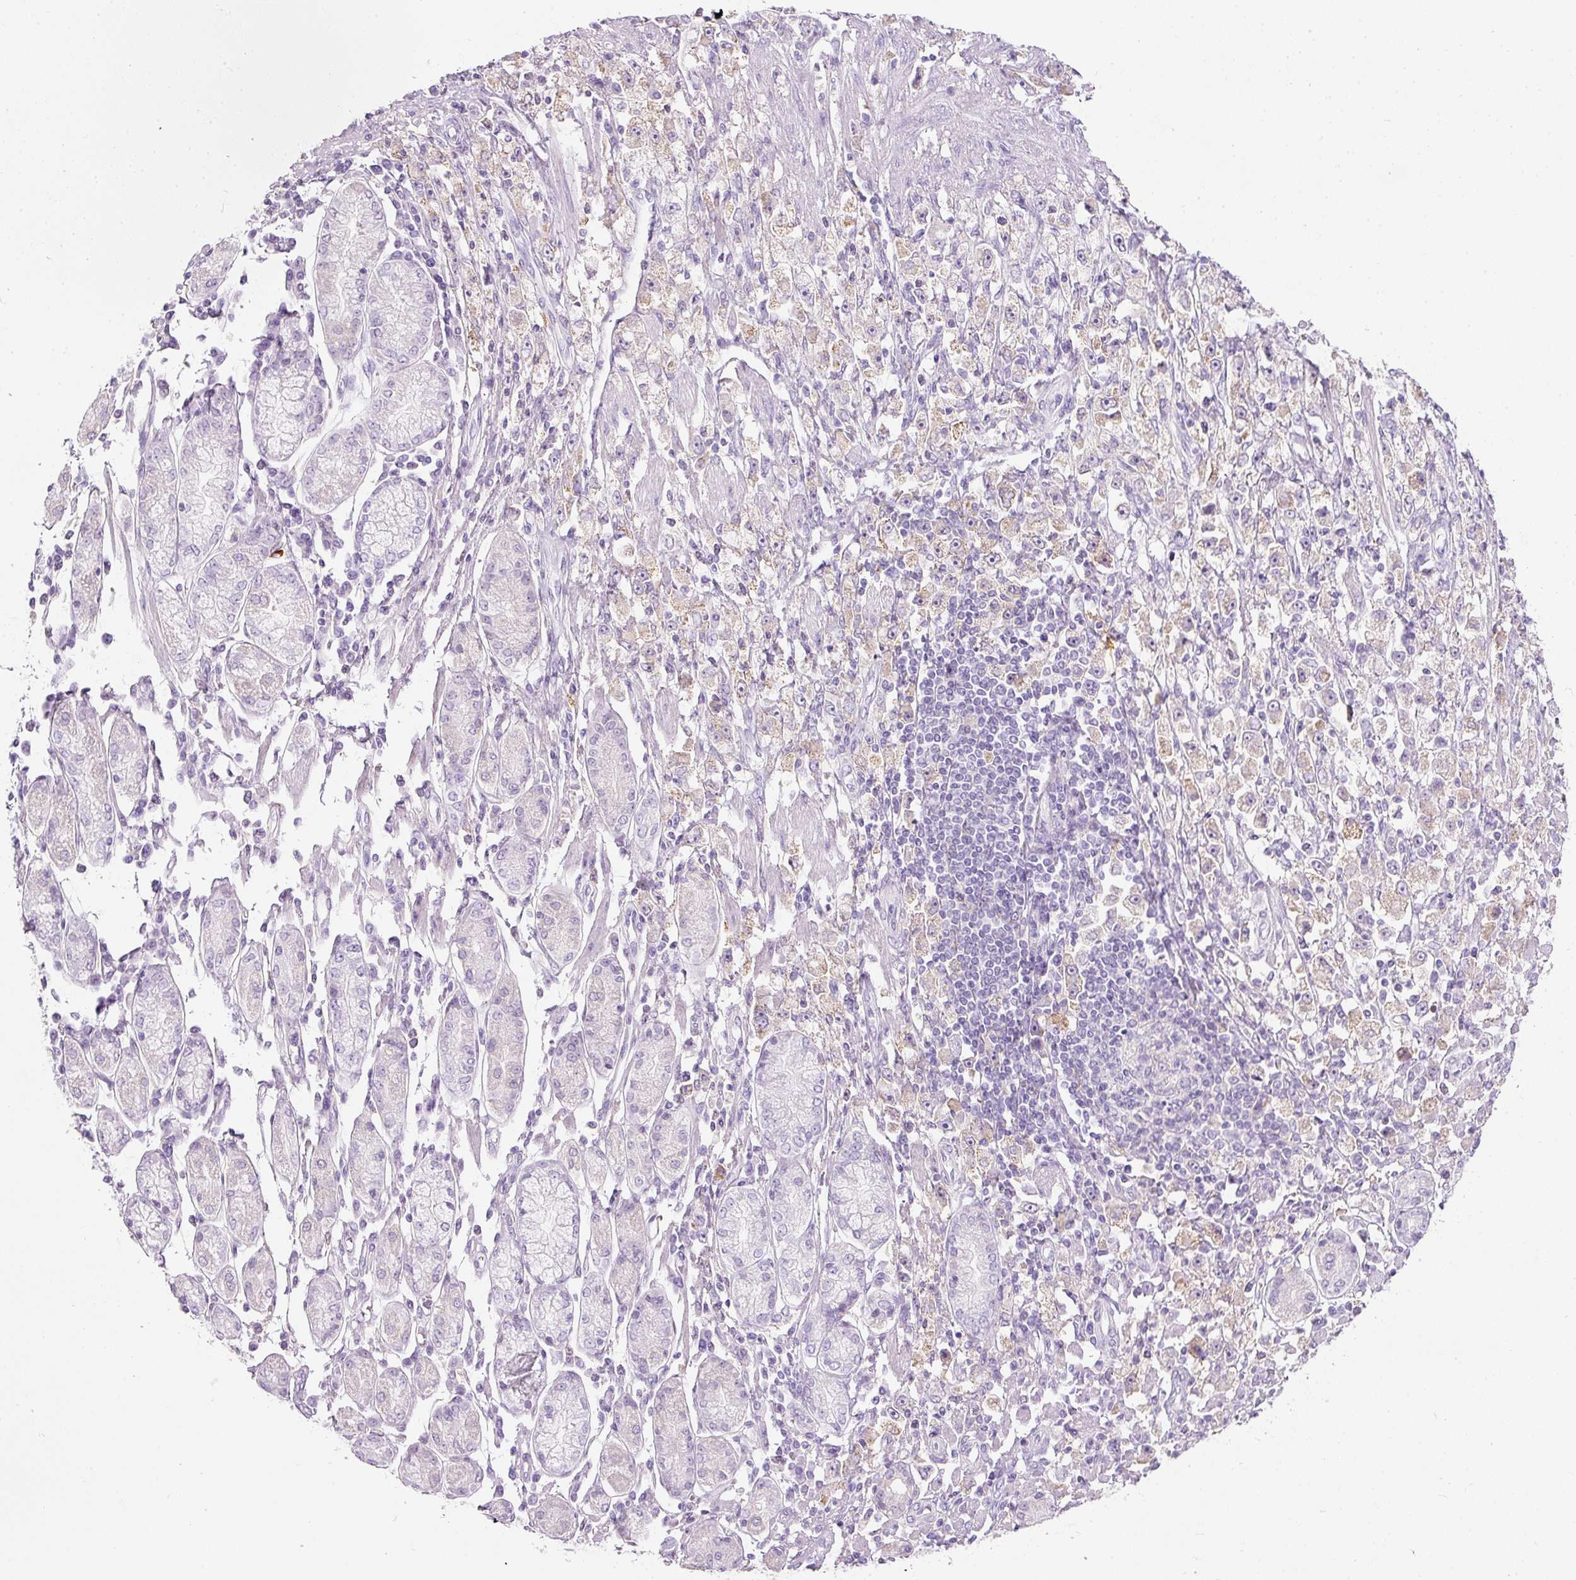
{"staining": {"intensity": "weak", "quantity": "<25%", "location": "cytoplasmic/membranous"}, "tissue": "stomach cancer", "cell_type": "Tumor cells", "image_type": "cancer", "snomed": [{"axis": "morphology", "description": "Adenocarcinoma, NOS"}, {"axis": "topography", "description": "Stomach"}], "caption": "Immunohistochemistry image of human stomach adenocarcinoma stained for a protein (brown), which shows no positivity in tumor cells. (DAB (3,3'-diaminobenzidine) immunohistochemistry (IHC) visualized using brightfield microscopy, high magnification).", "gene": "DNM1", "patient": {"sex": "female", "age": 59}}